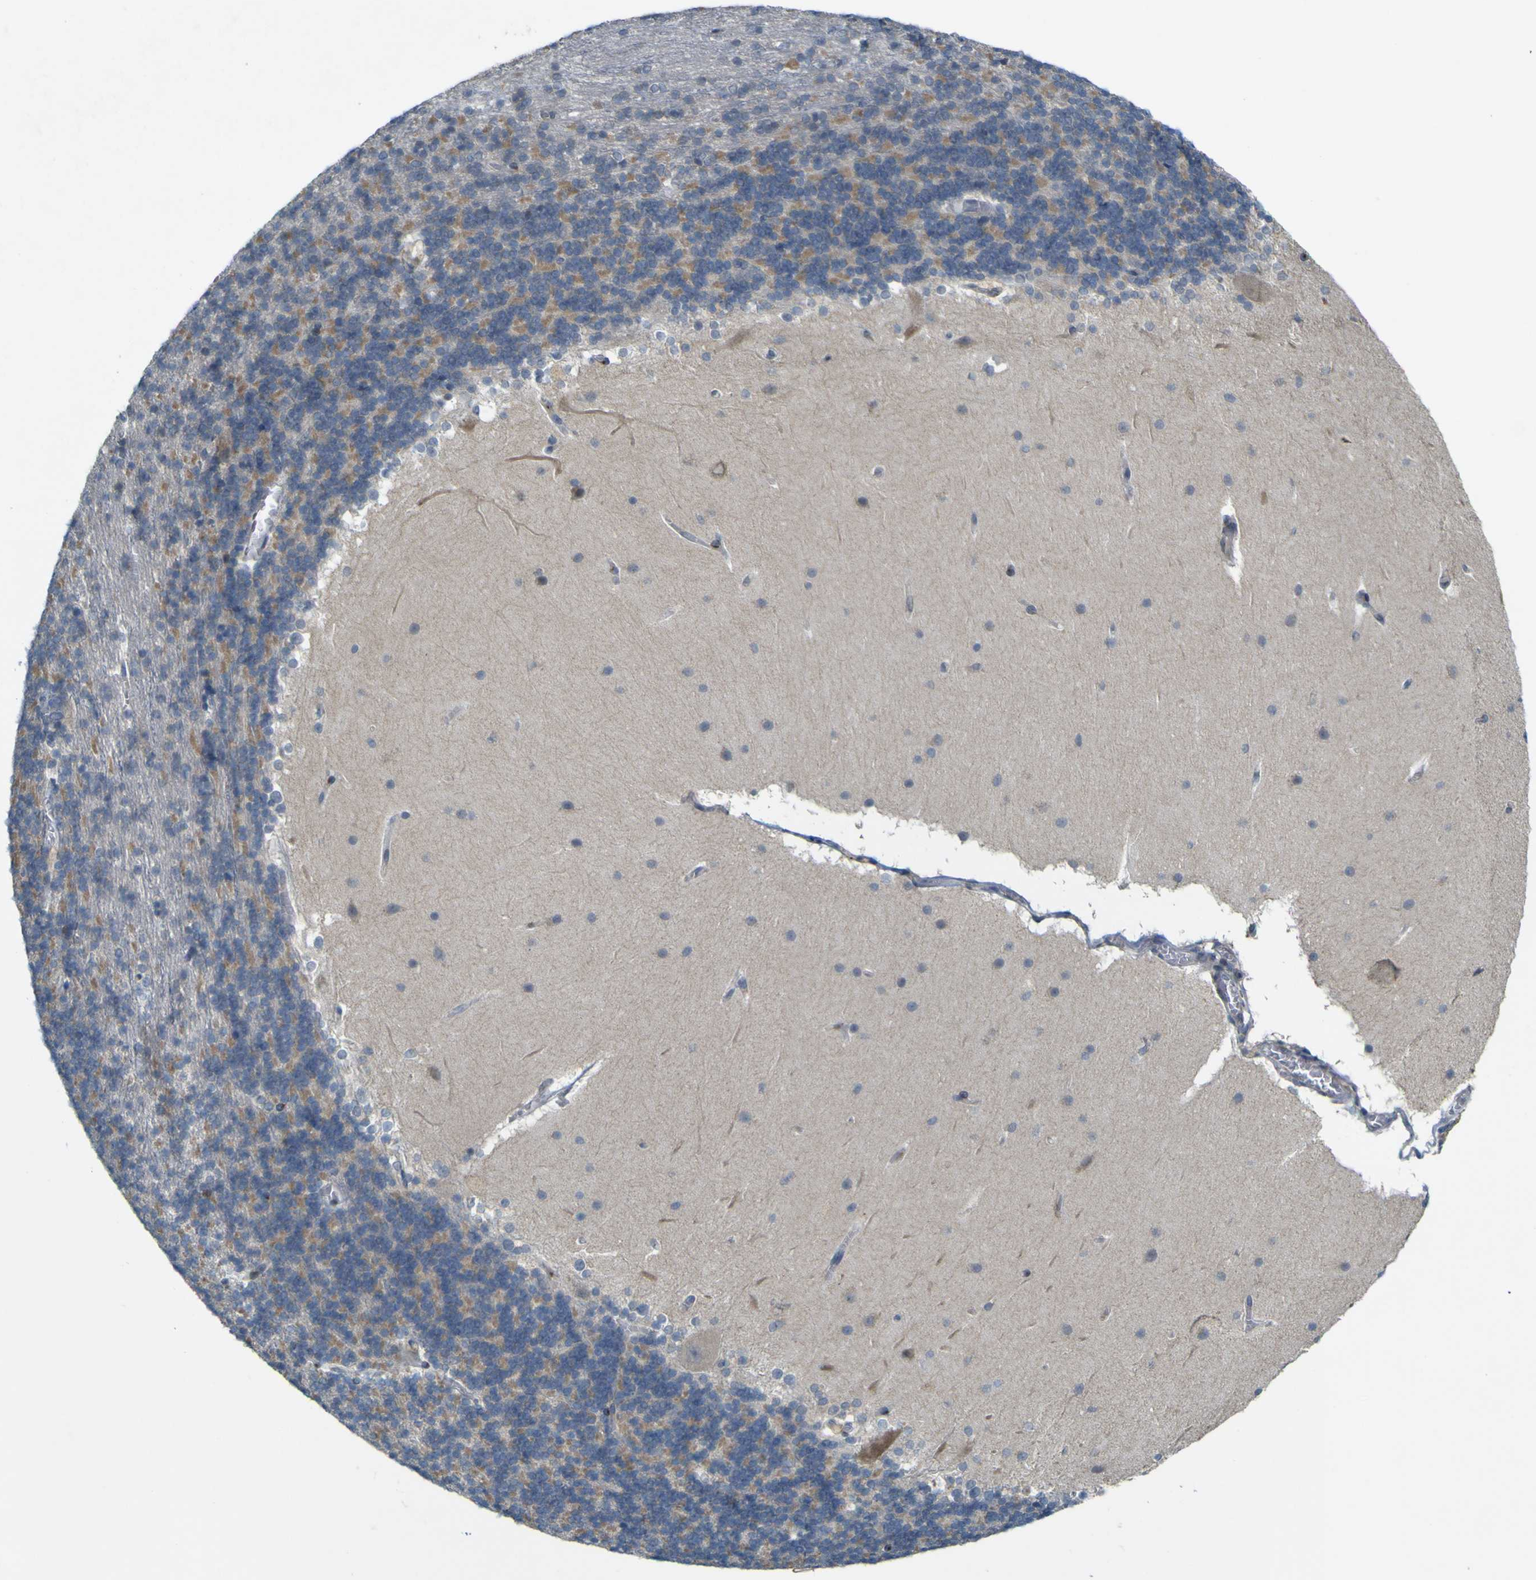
{"staining": {"intensity": "negative", "quantity": "none", "location": "none"}, "tissue": "cerebellum", "cell_type": "Cells in granular layer", "image_type": "normal", "snomed": [{"axis": "morphology", "description": "Normal tissue, NOS"}, {"axis": "topography", "description": "Cerebellum"}], "caption": "Protein analysis of normal cerebellum shows no significant positivity in cells in granular layer.", "gene": "IGF2R", "patient": {"sex": "female", "age": 19}}